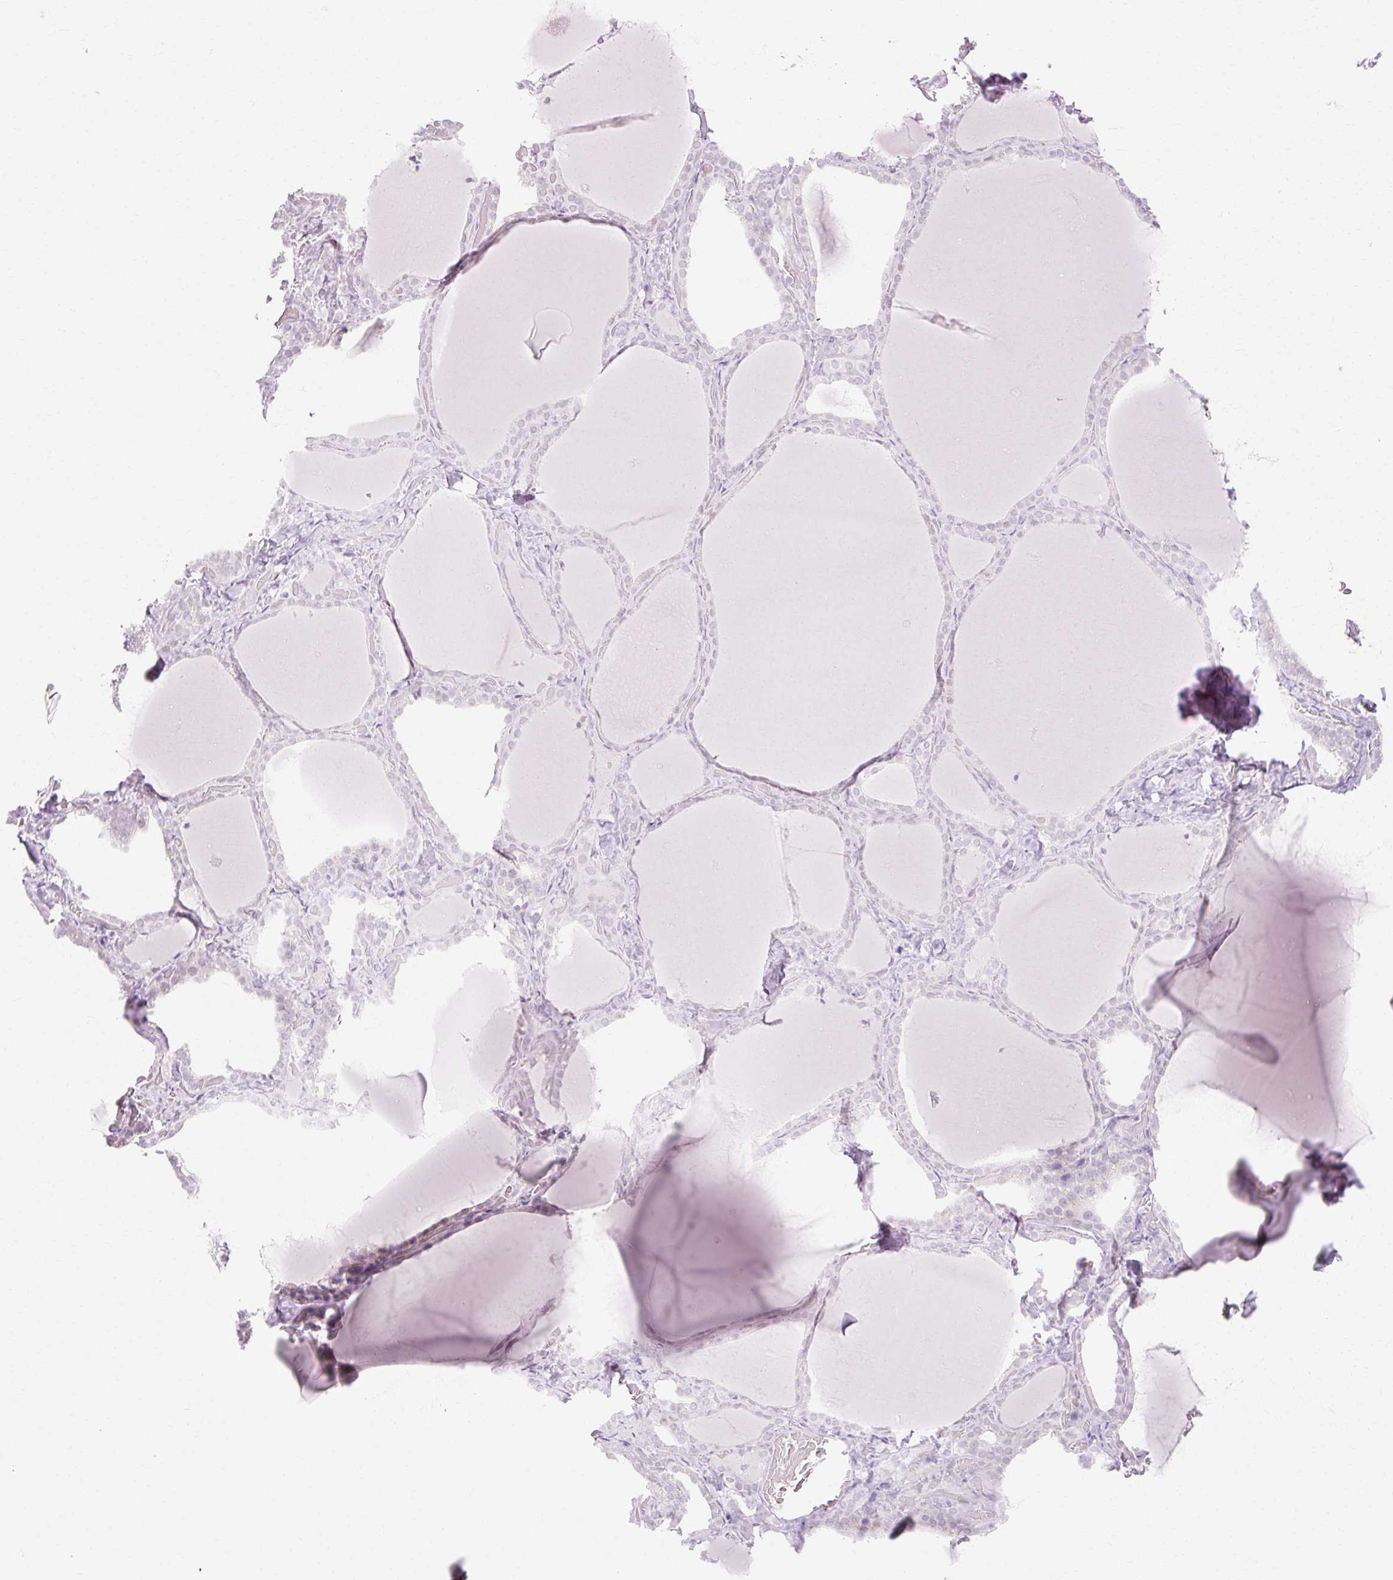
{"staining": {"intensity": "negative", "quantity": "none", "location": "none"}, "tissue": "thyroid gland", "cell_type": "Glandular cells", "image_type": "normal", "snomed": [{"axis": "morphology", "description": "Normal tissue, NOS"}, {"axis": "topography", "description": "Thyroid gland"}], "caption": "Immunohistochemistry (IHC) micrograph of unremarkable thyroid gland: thyroid gland stained with DAB (3,3'-diaminobenzidine) demonstrates no significant protein expression in glandular cells. (DAB (3,3'-diaminobenzidine) IHC with hematoxylin counter stain).", "gene": "C3orf49", "patient": {"sex": "female", "age": 22}}